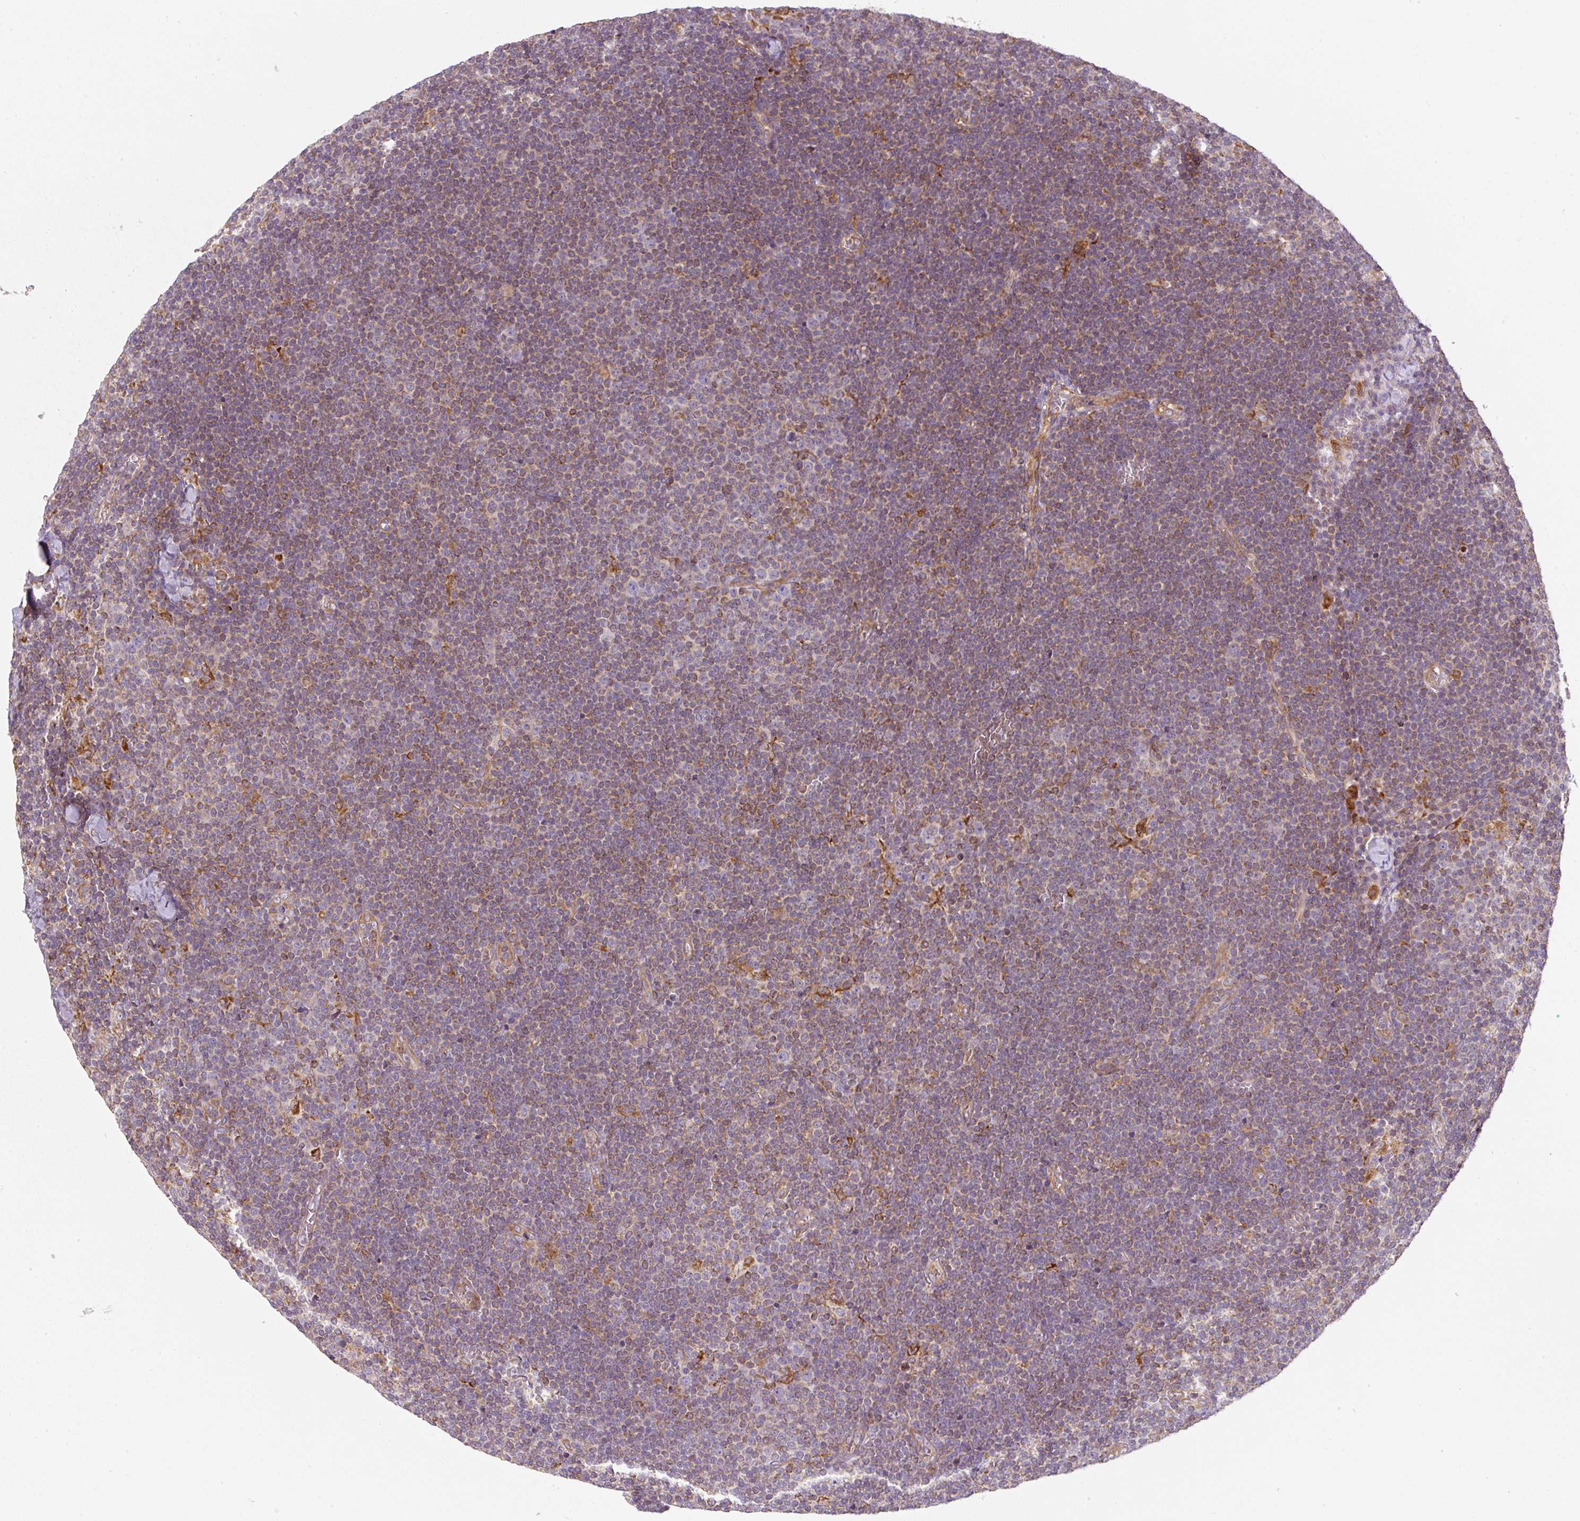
{"staining": {"intensity": "moderate", "quantity": ">75%", "location": "cytoplasmic/membranous"}, "tissue": "lymphoma", "cell_type": "Tumor cells", "image_type": "cancer", "snomed": [{"axis": "morphology", "description": "Malignant lymphoma, non-Hodgkin's type, Low grade"}, {"axis": "topography", "description": "Lymph node"}], "caption": "Immunohistochemical staining of human lymphoma exhibits medium levels of moderate cytoplasmic/membranous expression in approximately >75% of tumor cells.", "gene": "ERAP2", "patient": {"sex": "male", "age": 48}}